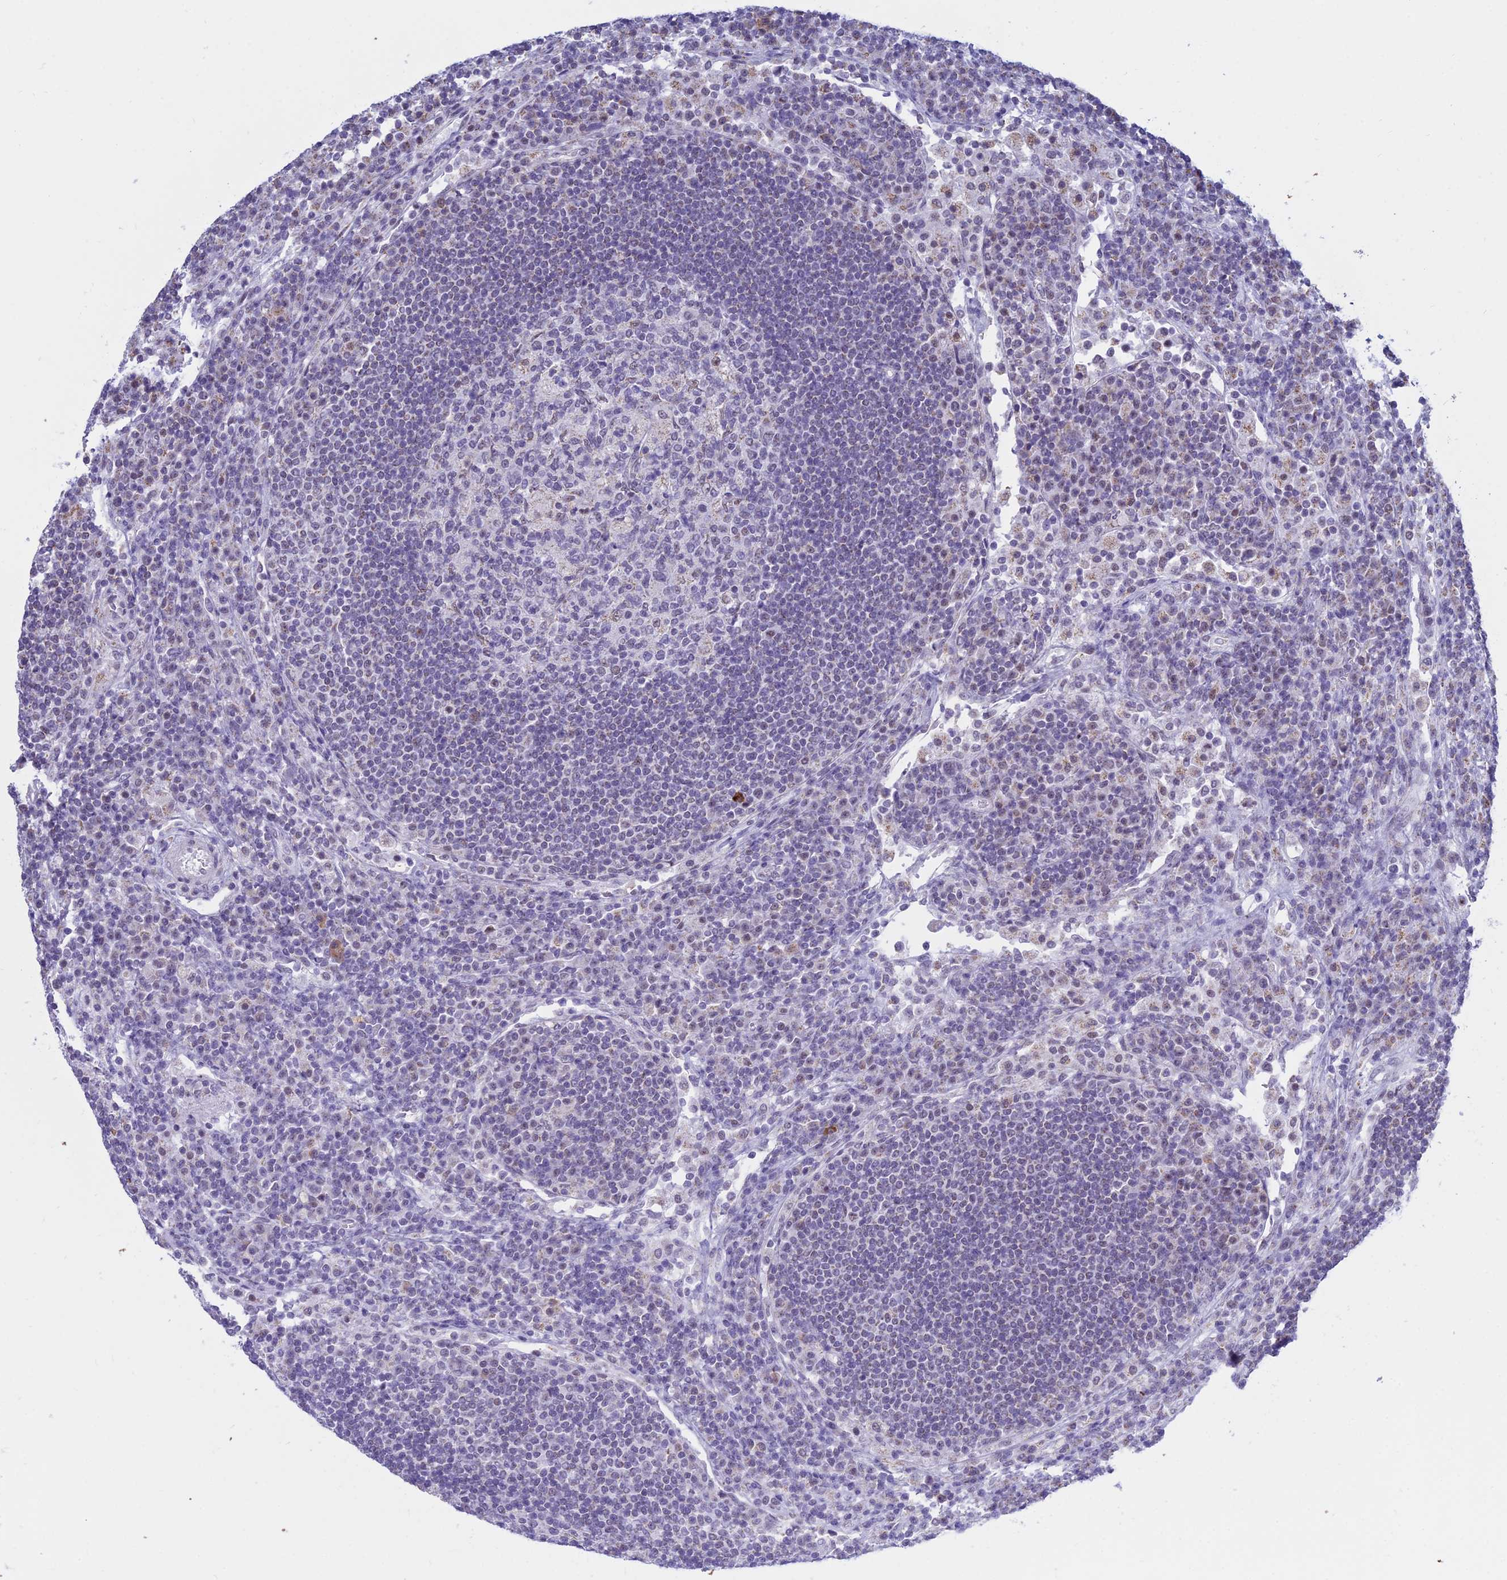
{"staining": {"intensity": "negative", "quantity": "none", "location": "none"}, "tissue": "lymph node", "cell_type": "Germinal center cells", "image_type": "normal", "snomed": [{"axis": "morphology", "description": "Normal tissue, NOS"}, {"axis": "topography", "description": "Lymph node"}], "caption": "The IHC histopathology image has no significant positivity in germinal center cells of lymph node.", "gene": "KLF14", "patient": {"sex": "female", "age": 53}}